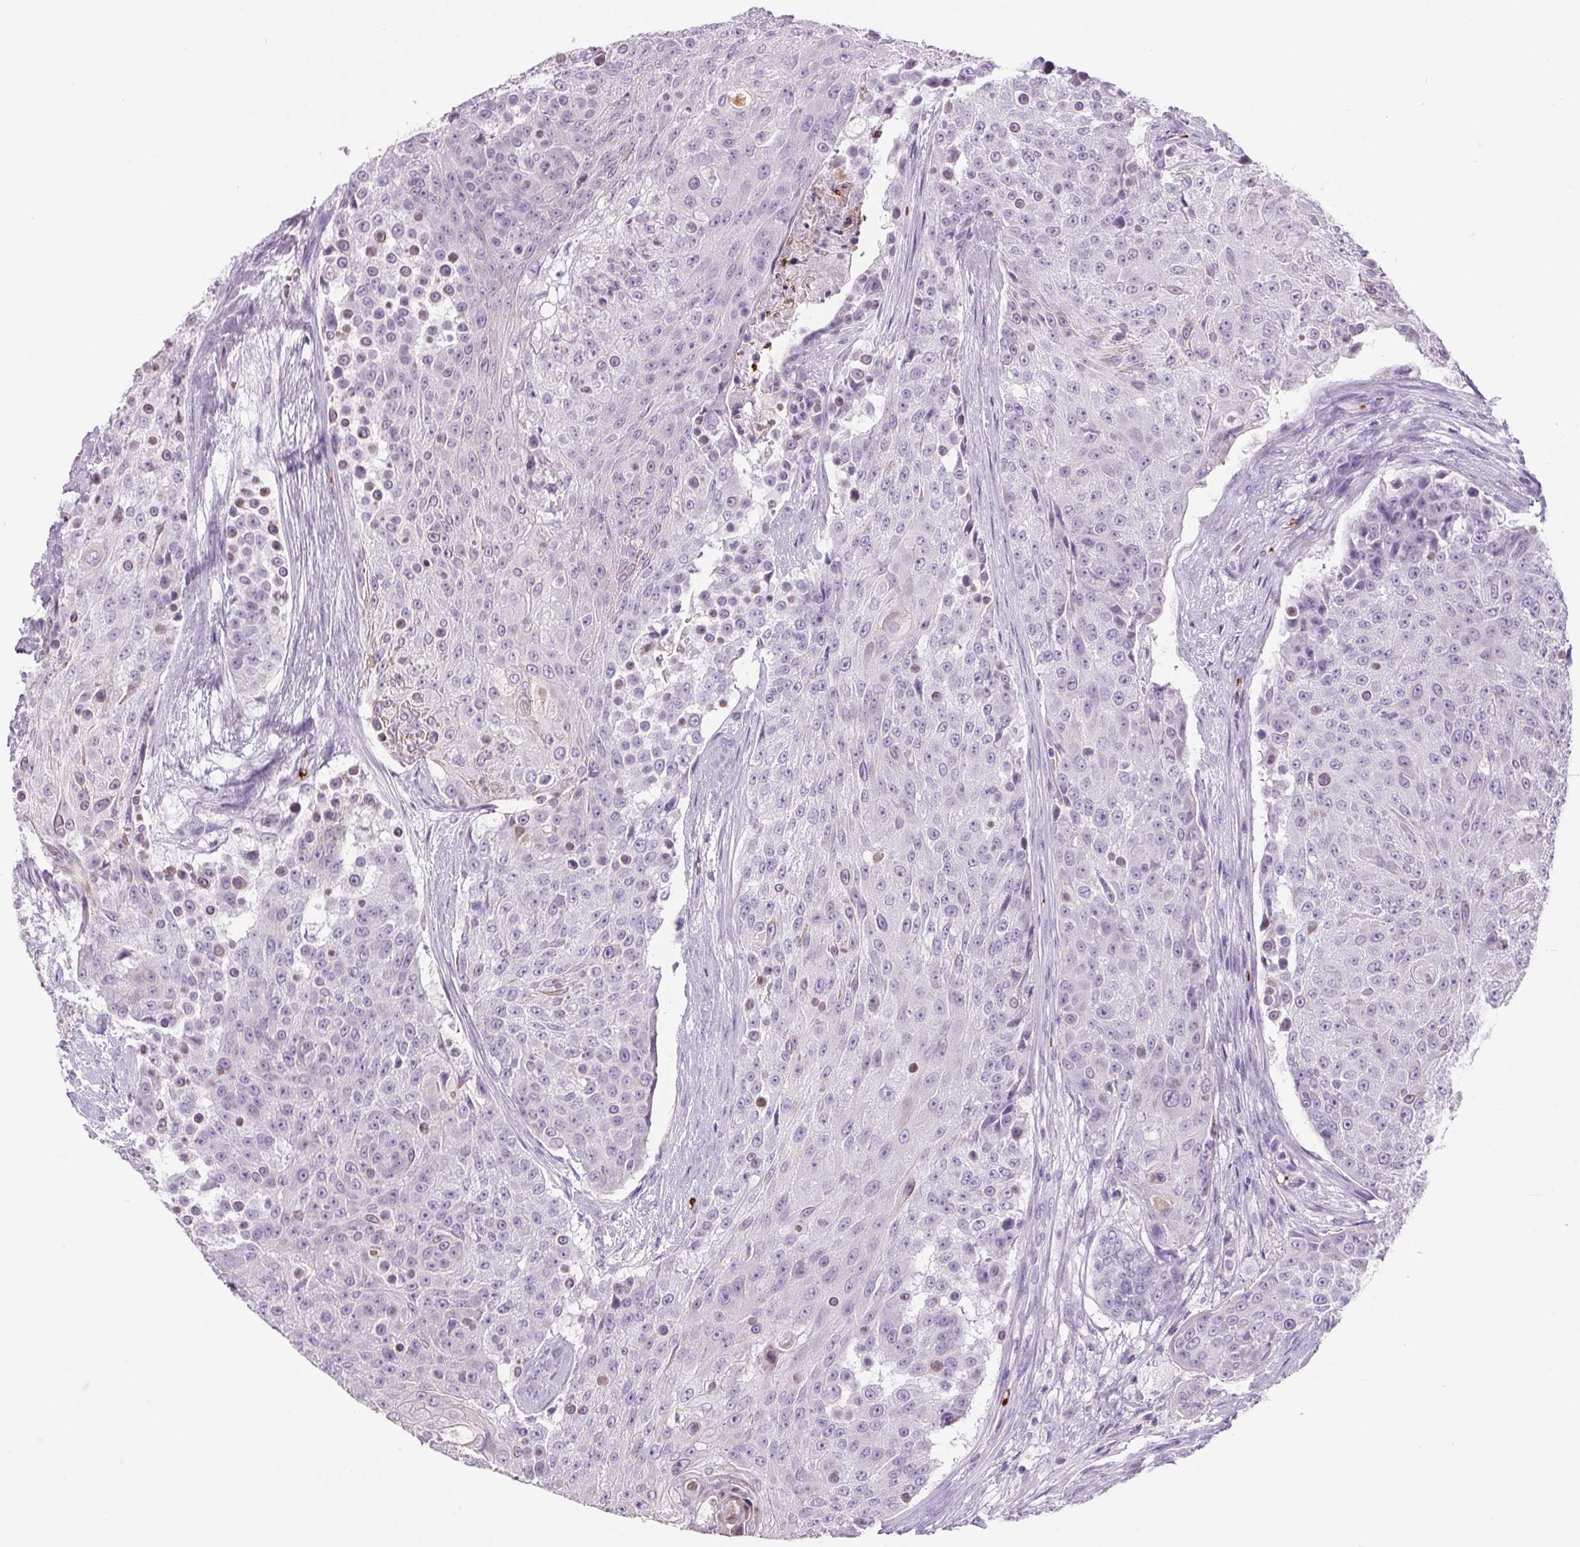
{"staining": {"intensity": "negative", "quantity": "none", "location": "none"}, "tissue": "urothelial cancer", "cell_type": "Tumor cells", "image_type": "cancer", "snomed": [{"axis": "morphology", "description": "Urothelial carcinoma, High grade"}, {"axis": "topography", "description": "Urinary bladder"}], "caption": "Tumor cells show no significant protein staining in urothelial cancer.", "gene": "HBQ1", "patient": {"sex": "female", "age": 63}}